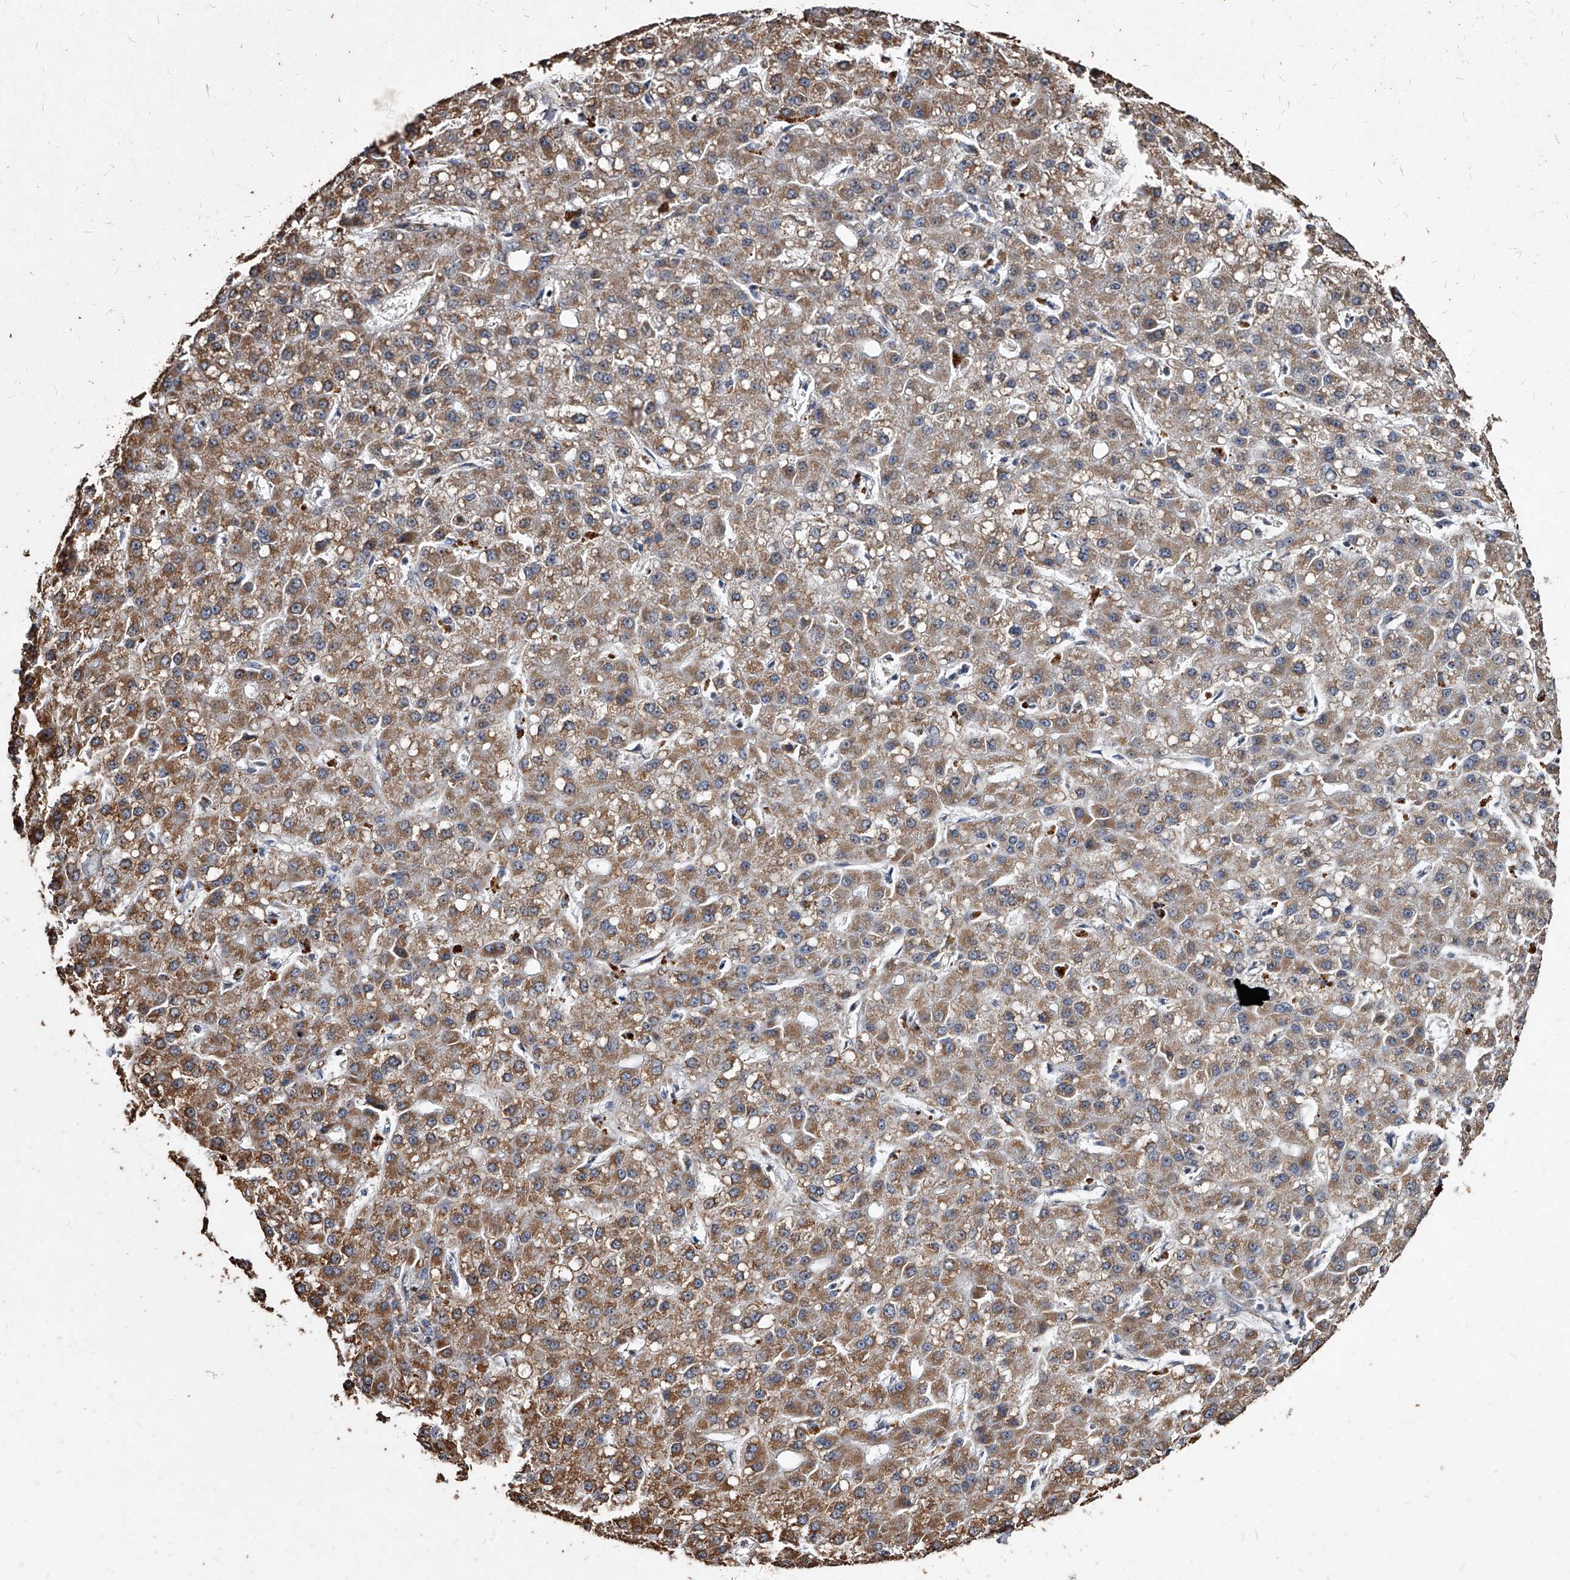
{"staining": {"intensity": "moderate", "quantity": ">75%", "location": "cytoplasmic/membranous"}, "tissue": "liver cancer", "cell_type": "Tumor cells", "image_type": "cancer", "snomed": [{"axis": "morphology", "description": "Carcinoma, Hepatocellular, NOS"}, {"axis": "topography", "description": "Liver"}], "caption": "Immunohistochemistry histopathology image of neoplastic tissue: liver hepatocellular carcinoma stained using immunohistochemistry (IHC) demonstrates medium levels of moderate protein expression localized specifically in the cytoplasmic/membranous of tumor cells, appearing as a cytoplasmic/membranous brown color.", "gene": "GPR183", "patient": {"sex": "male", "age": 67}}